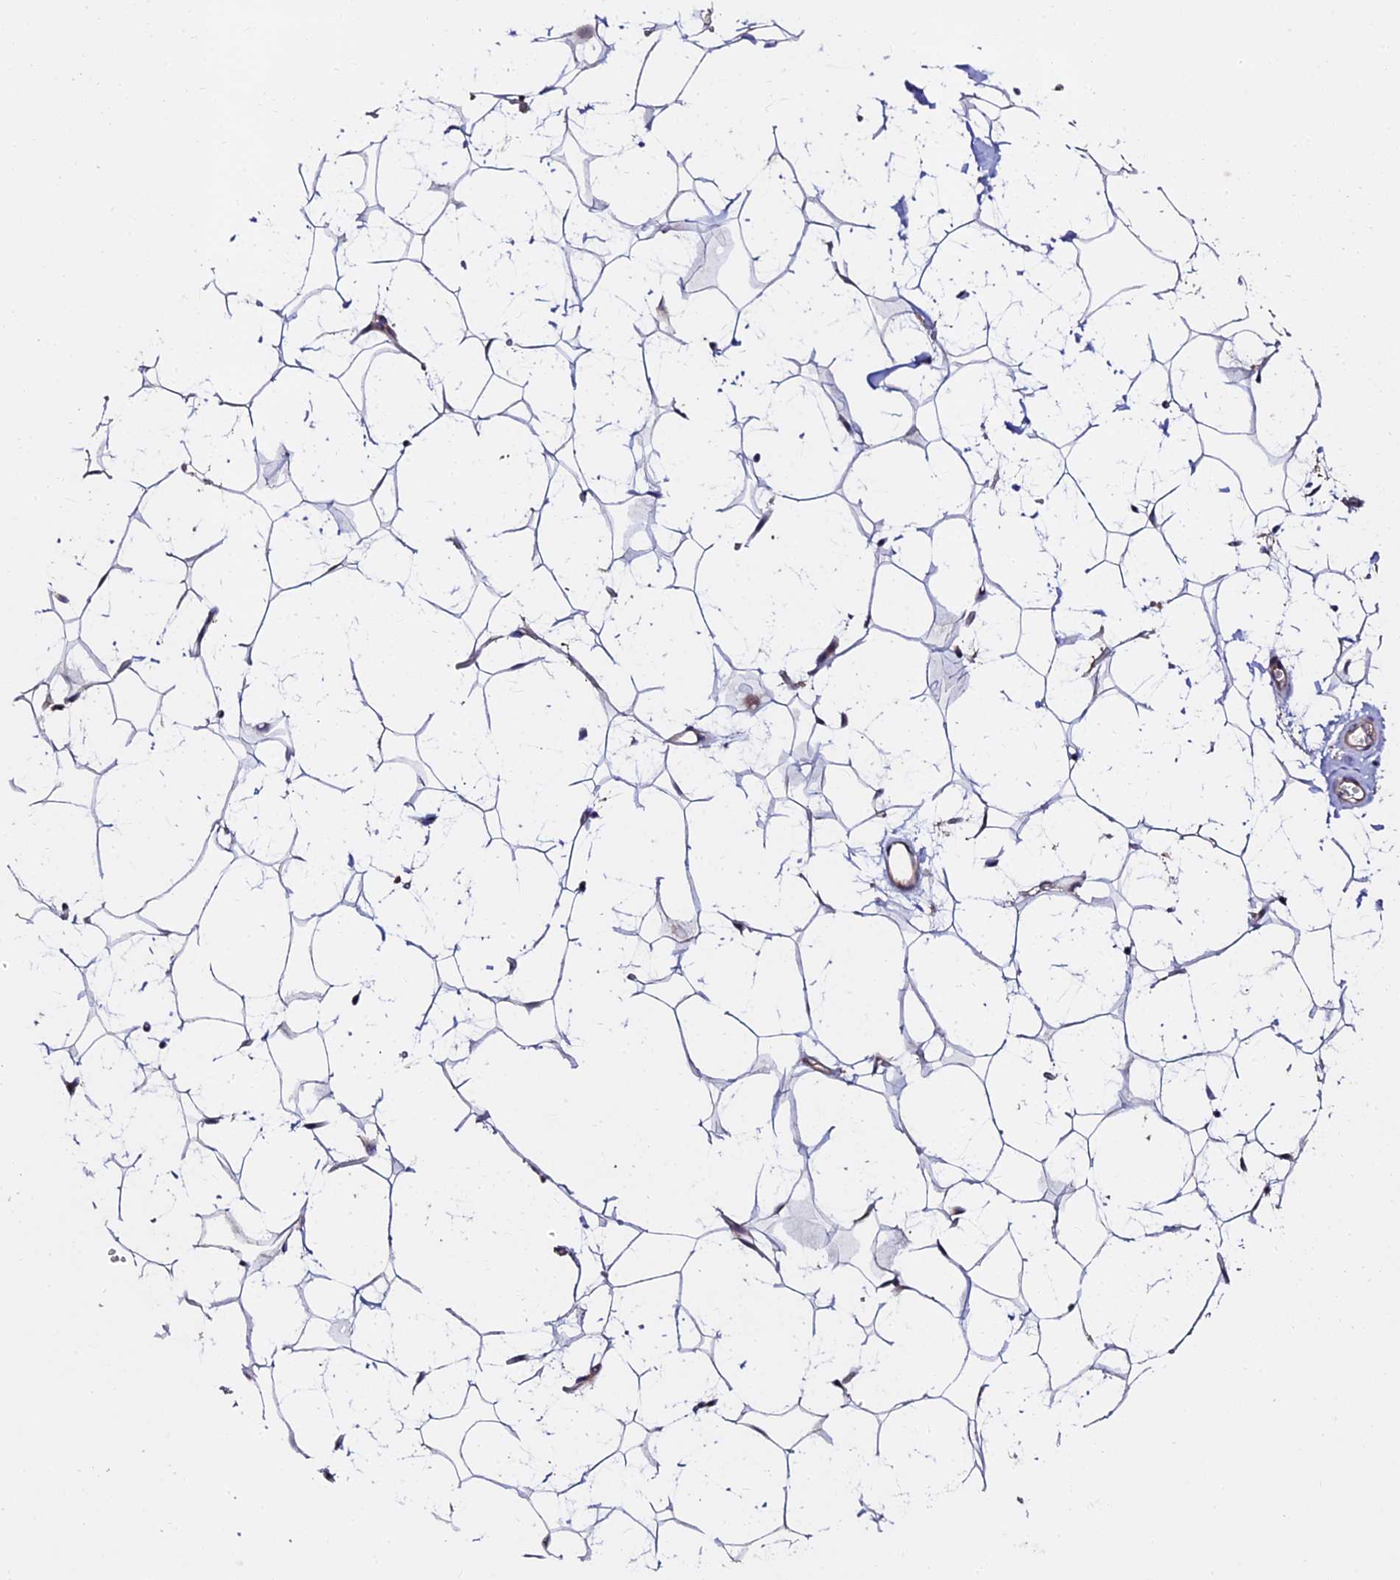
{"staining": {"intensity": "negative", "quantity": "none", "location": "none"}, "tissue": "adipose tissue", "cell_type": "Adipocytes", "image_type": "normal", "snomed": [{"axis": "morphology", "description": "Normal tissue, NOS"}, {"axis": "topography", "description": "Breast"}], "caption": "This is an immunohistochemistry (IHC) image of normal adipose tissue. There is no expression in adipocytes.", "gene": "GPN3", "patient": {"sex": "female", "age": 26}}